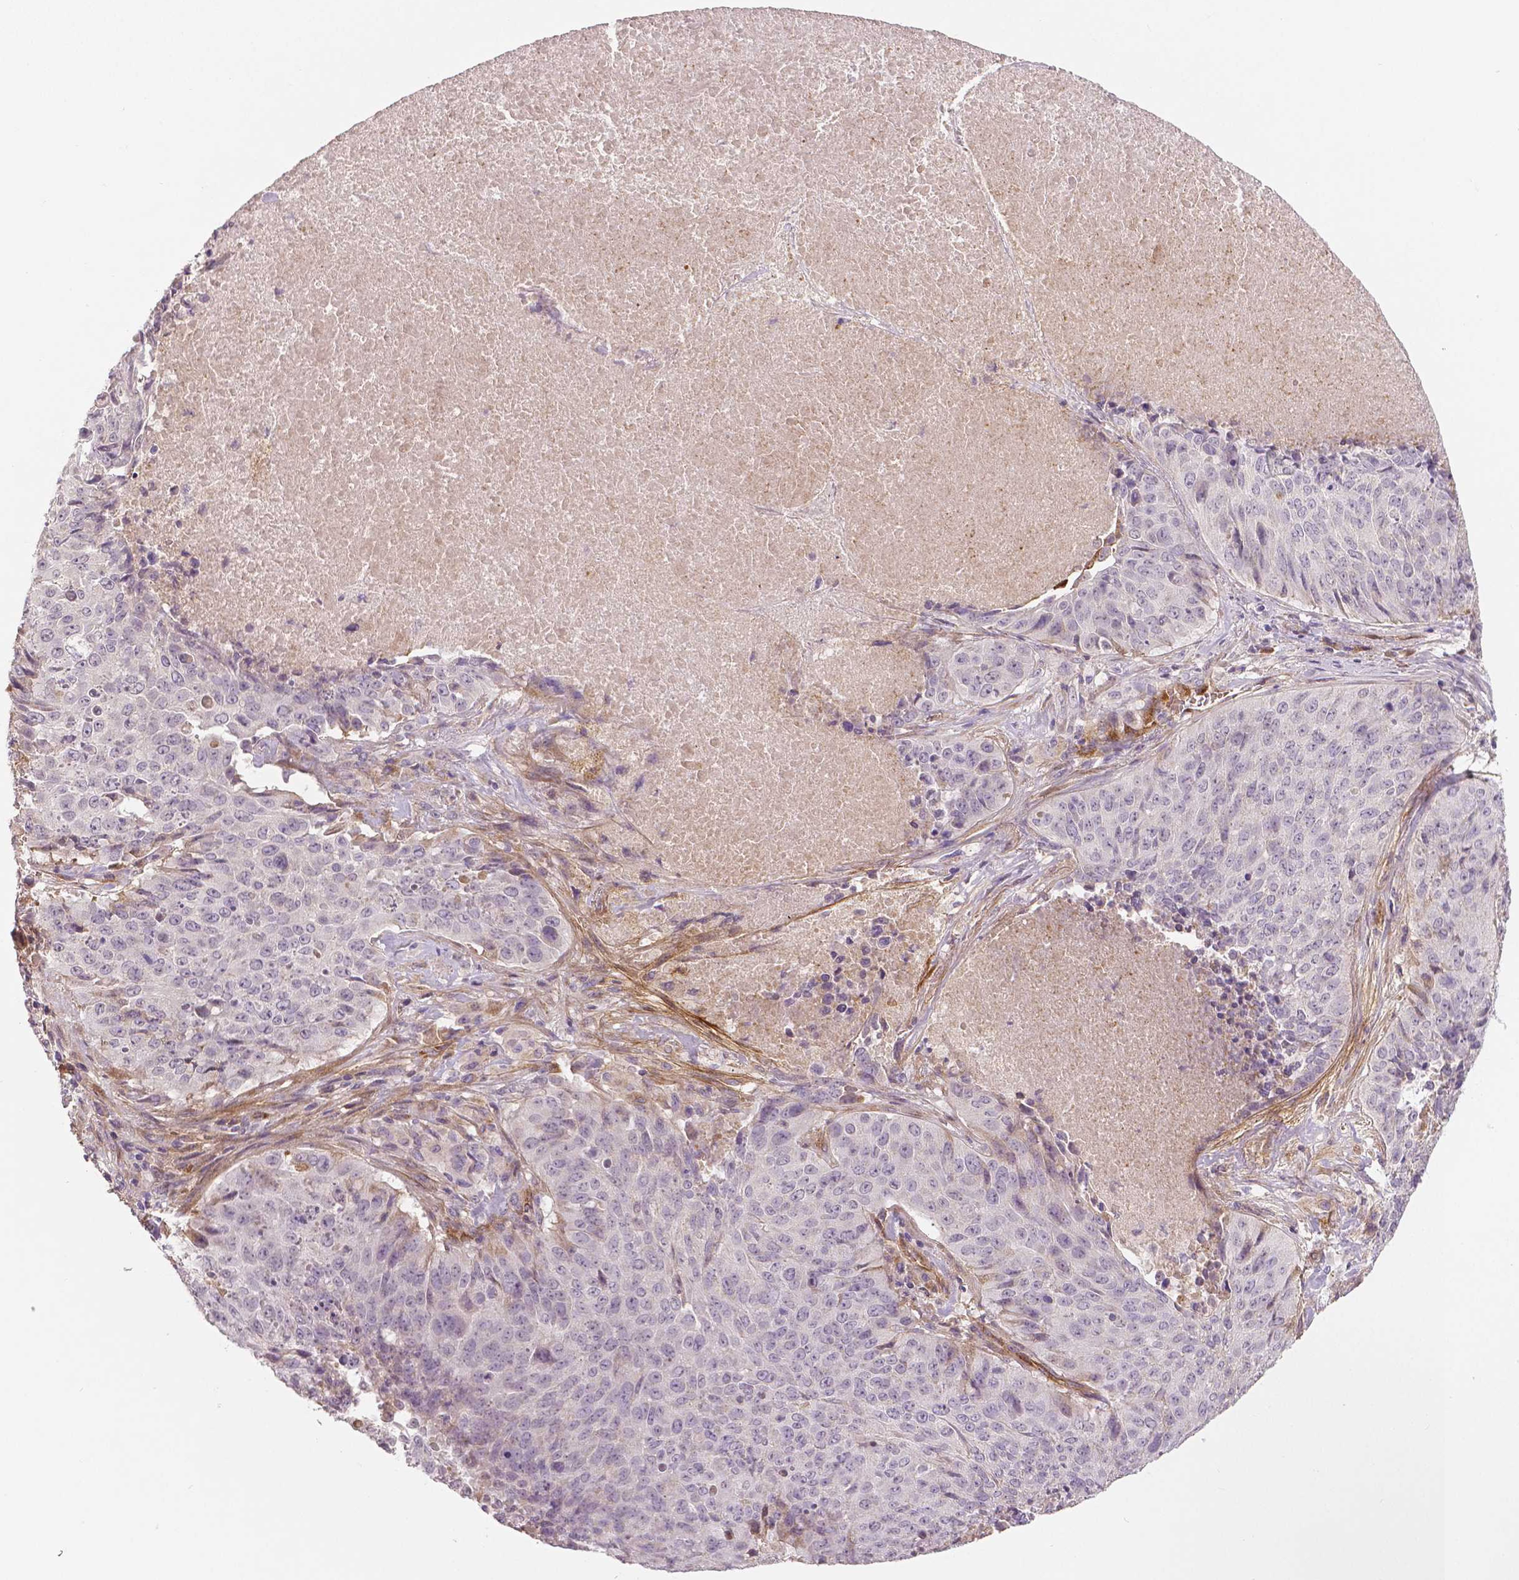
{"staining": {"intensity": "negative", "quantity": "none", "location": "none"}, "tissue": "lung cancer", "cell_type": "Tumor cells", "image_type": "cancer", "snomed": [{"axis": "morphology", "description": "Normal tissue, NOS"}, {"axis": "morphology", "description": "Squamous cell carcinoma, NOS"}, {"axis": "topography", "description": "Bronchus"}, {"axis": "topography", "description": "Lung"}], "caption": "Histopathology image shows no protein staining in tumor cells of lung squamous cell carcinoma tissue.", "gene": "FLT1", "patient": {"sex": "male", "age": 64}}